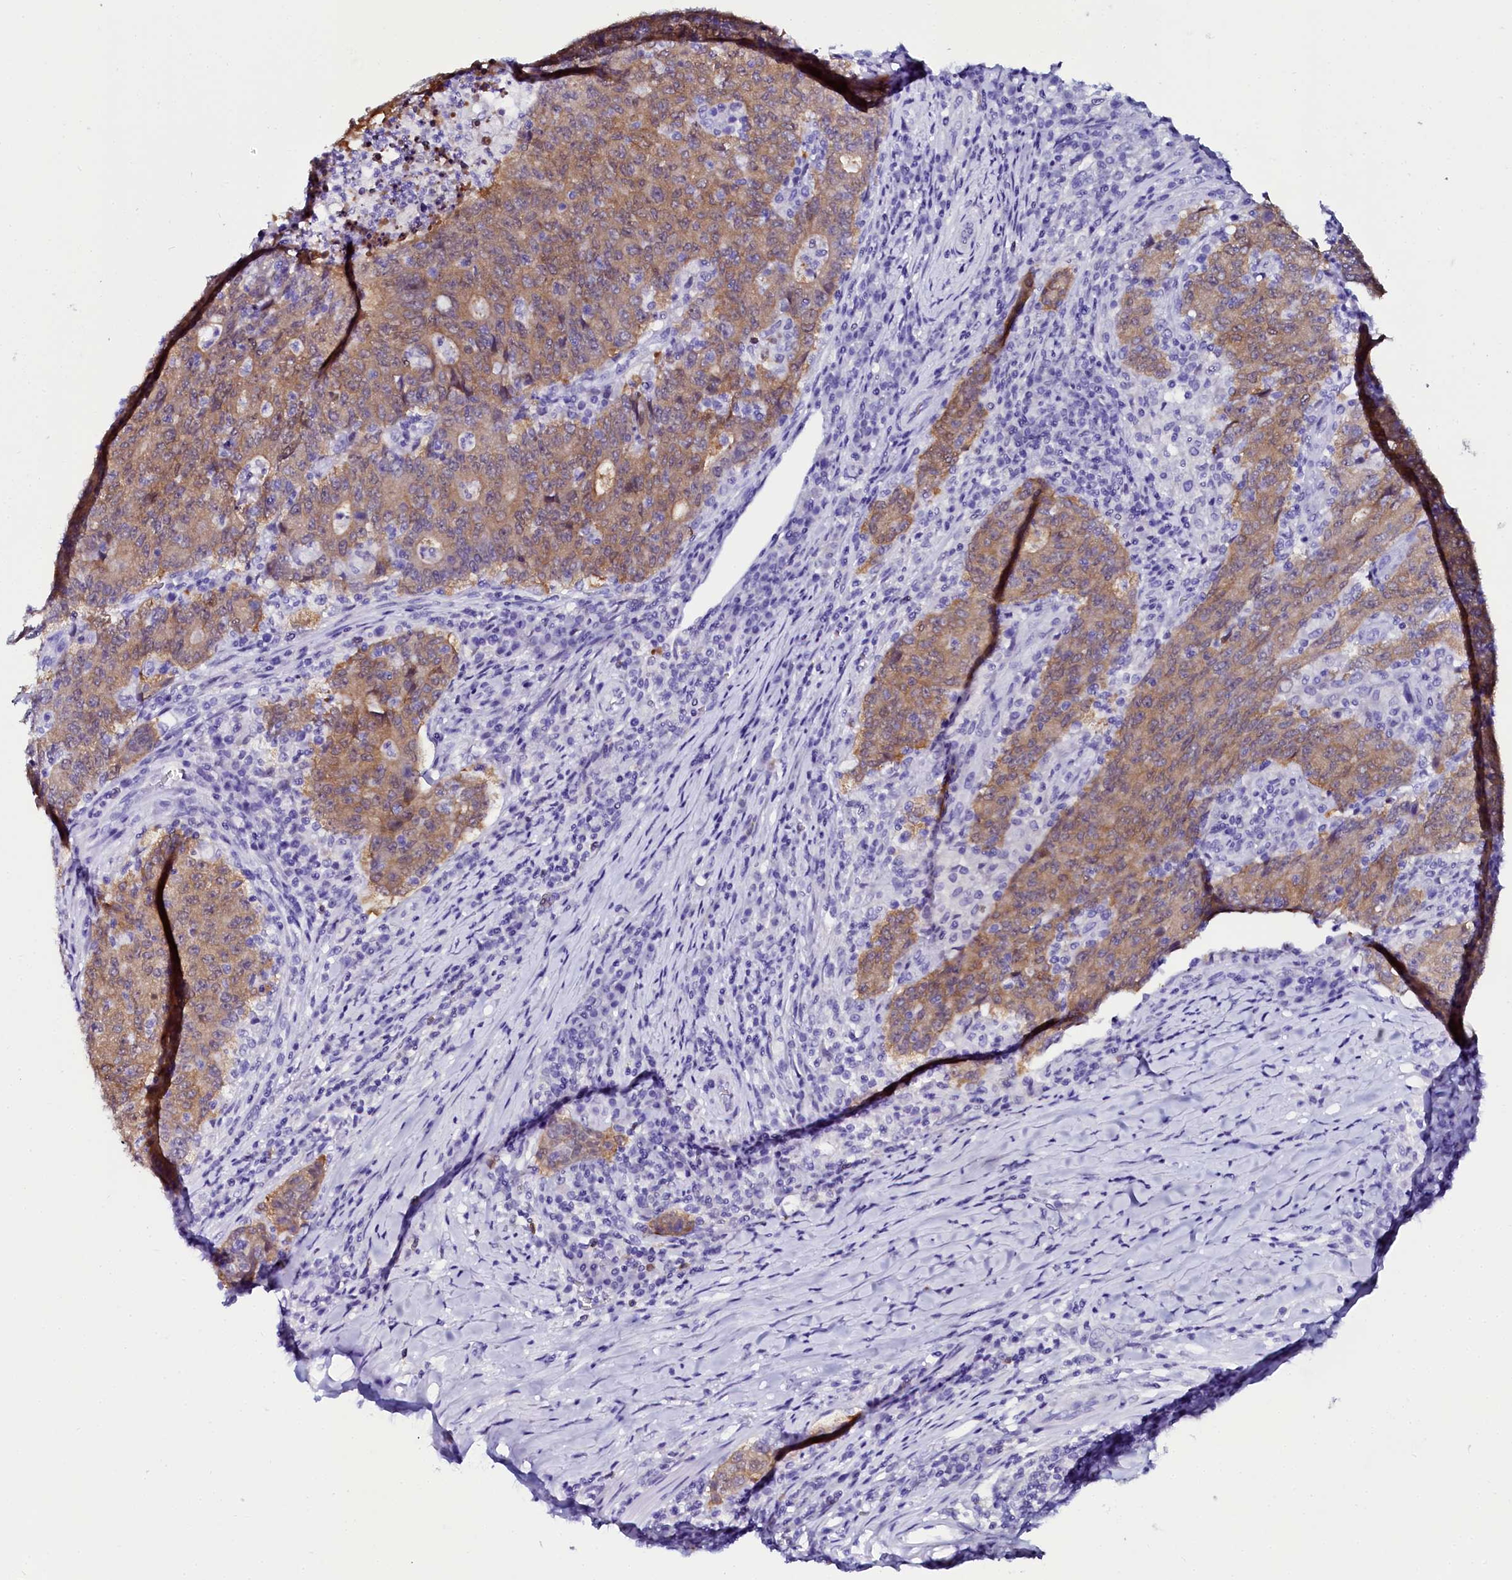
{"staining": {"intensity": "moderate", "quantity": ">75%", "location": "cytoplasmic/membranous"}, "tissue": "colorectal cancer", "cell_type": "Tumor cells", "image_type": "cancer", "snomed": [{"axis": "morphology", "description": "Adenocarcinoma, NOS"}, {"axis": "topography", "description": "Colon"}], "caption": "Immunohistochemical staining of colorectal cancer (adenocarcinoma) demonstrates moderate cytoplasmic/membranous protein positivity in about >75% of tumor cells.", "gene": "SORD", "patient": {"sex": "female", "age": 75}}